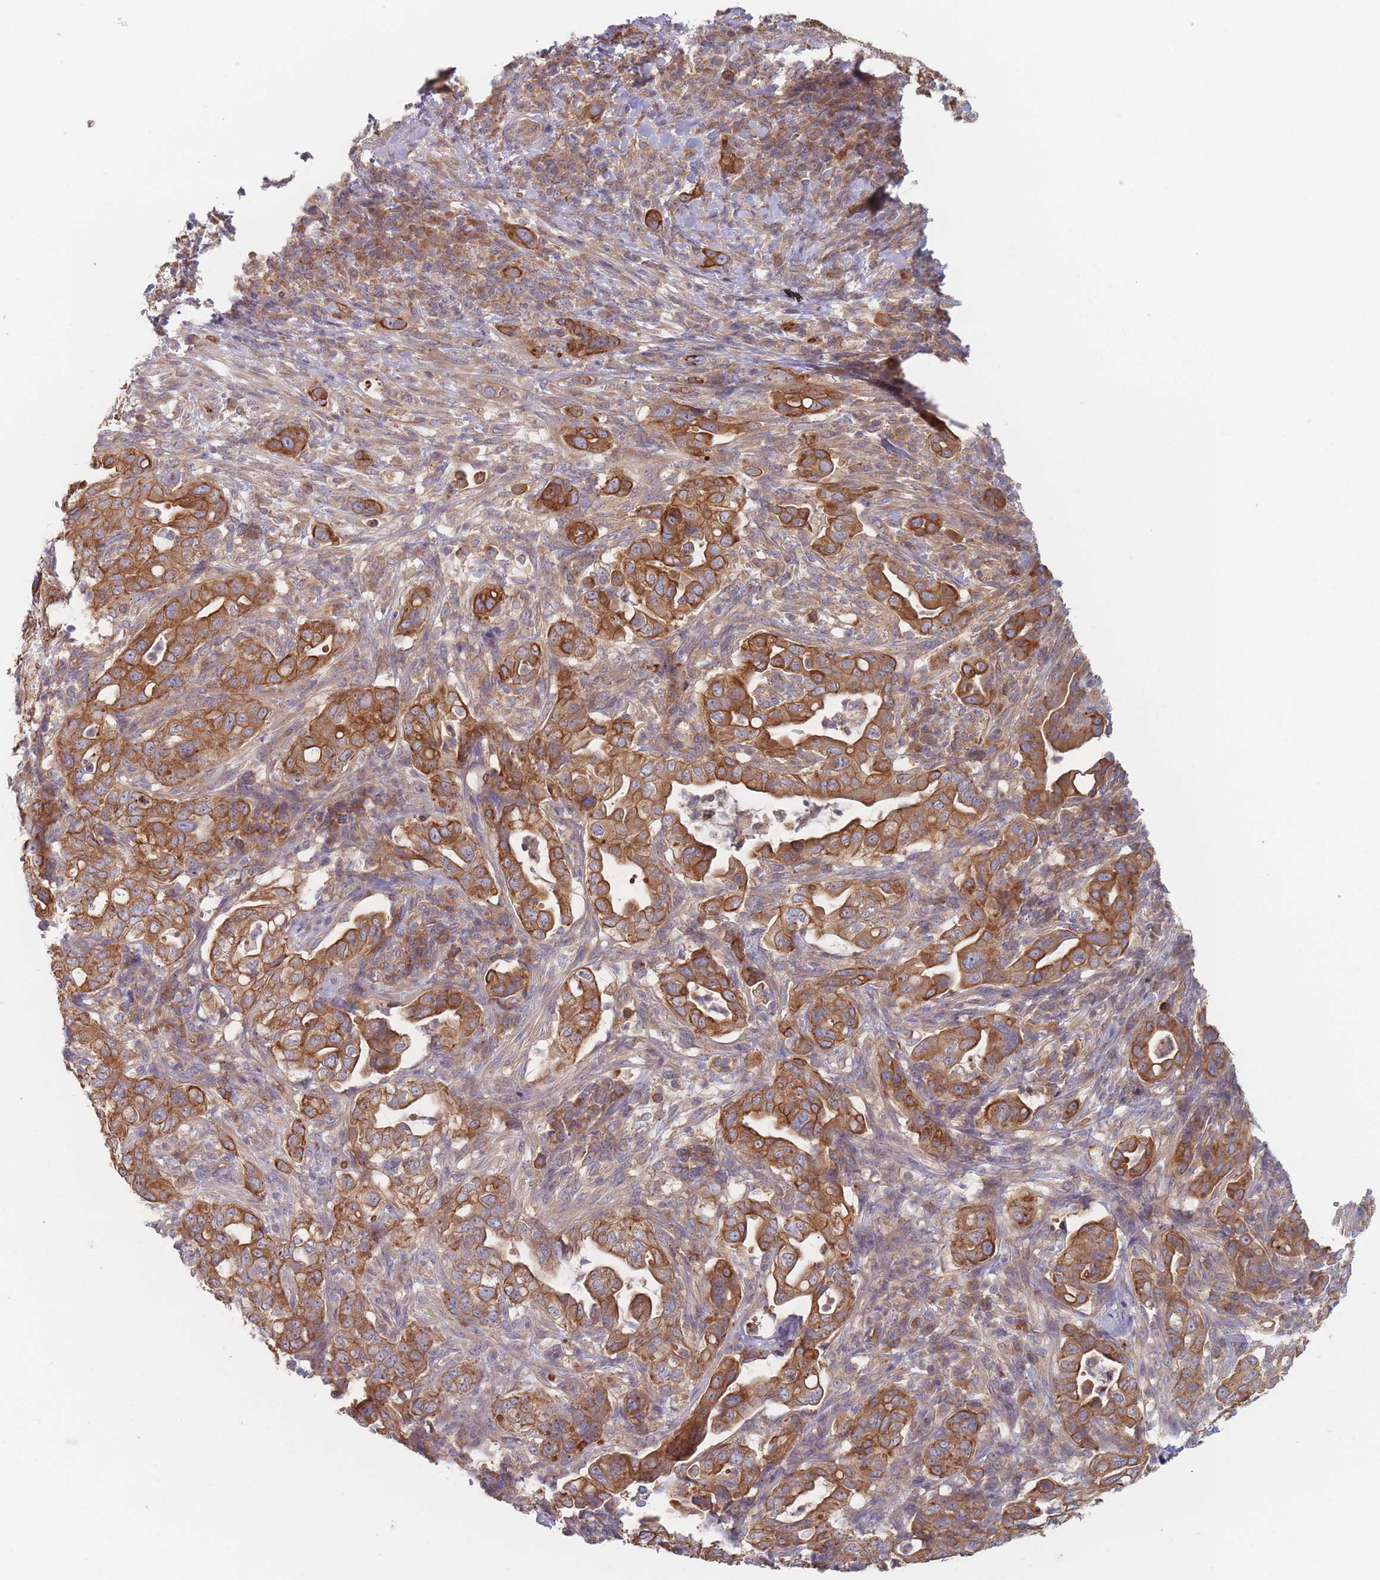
{"staining": {"intensity": "strong", "quantity": ">75%", "location": "cytoplasmic/membranous"}, "tissue": "pancreatic cancer", "cell_type": "Tumor cells", "image_type": "cancer", "snomed": [{"axis": "morphology", "description": "Normal tissue, NOS"}, {"axis": "morphology", "description": "Adenocarcinoma, NOS"}, {"axis": "topography", "description": "Lymph node"}, {"axis": "topography", "description": "Pancreas"}], "caption": "Adenocarcinoma (pancreatic) tissue demonstrates strong cytoplasmic/membranous positivity in approximately >75% of tumor cells", "gene": "EFCC1", "patient": {"sex": "female", "age": 67}}